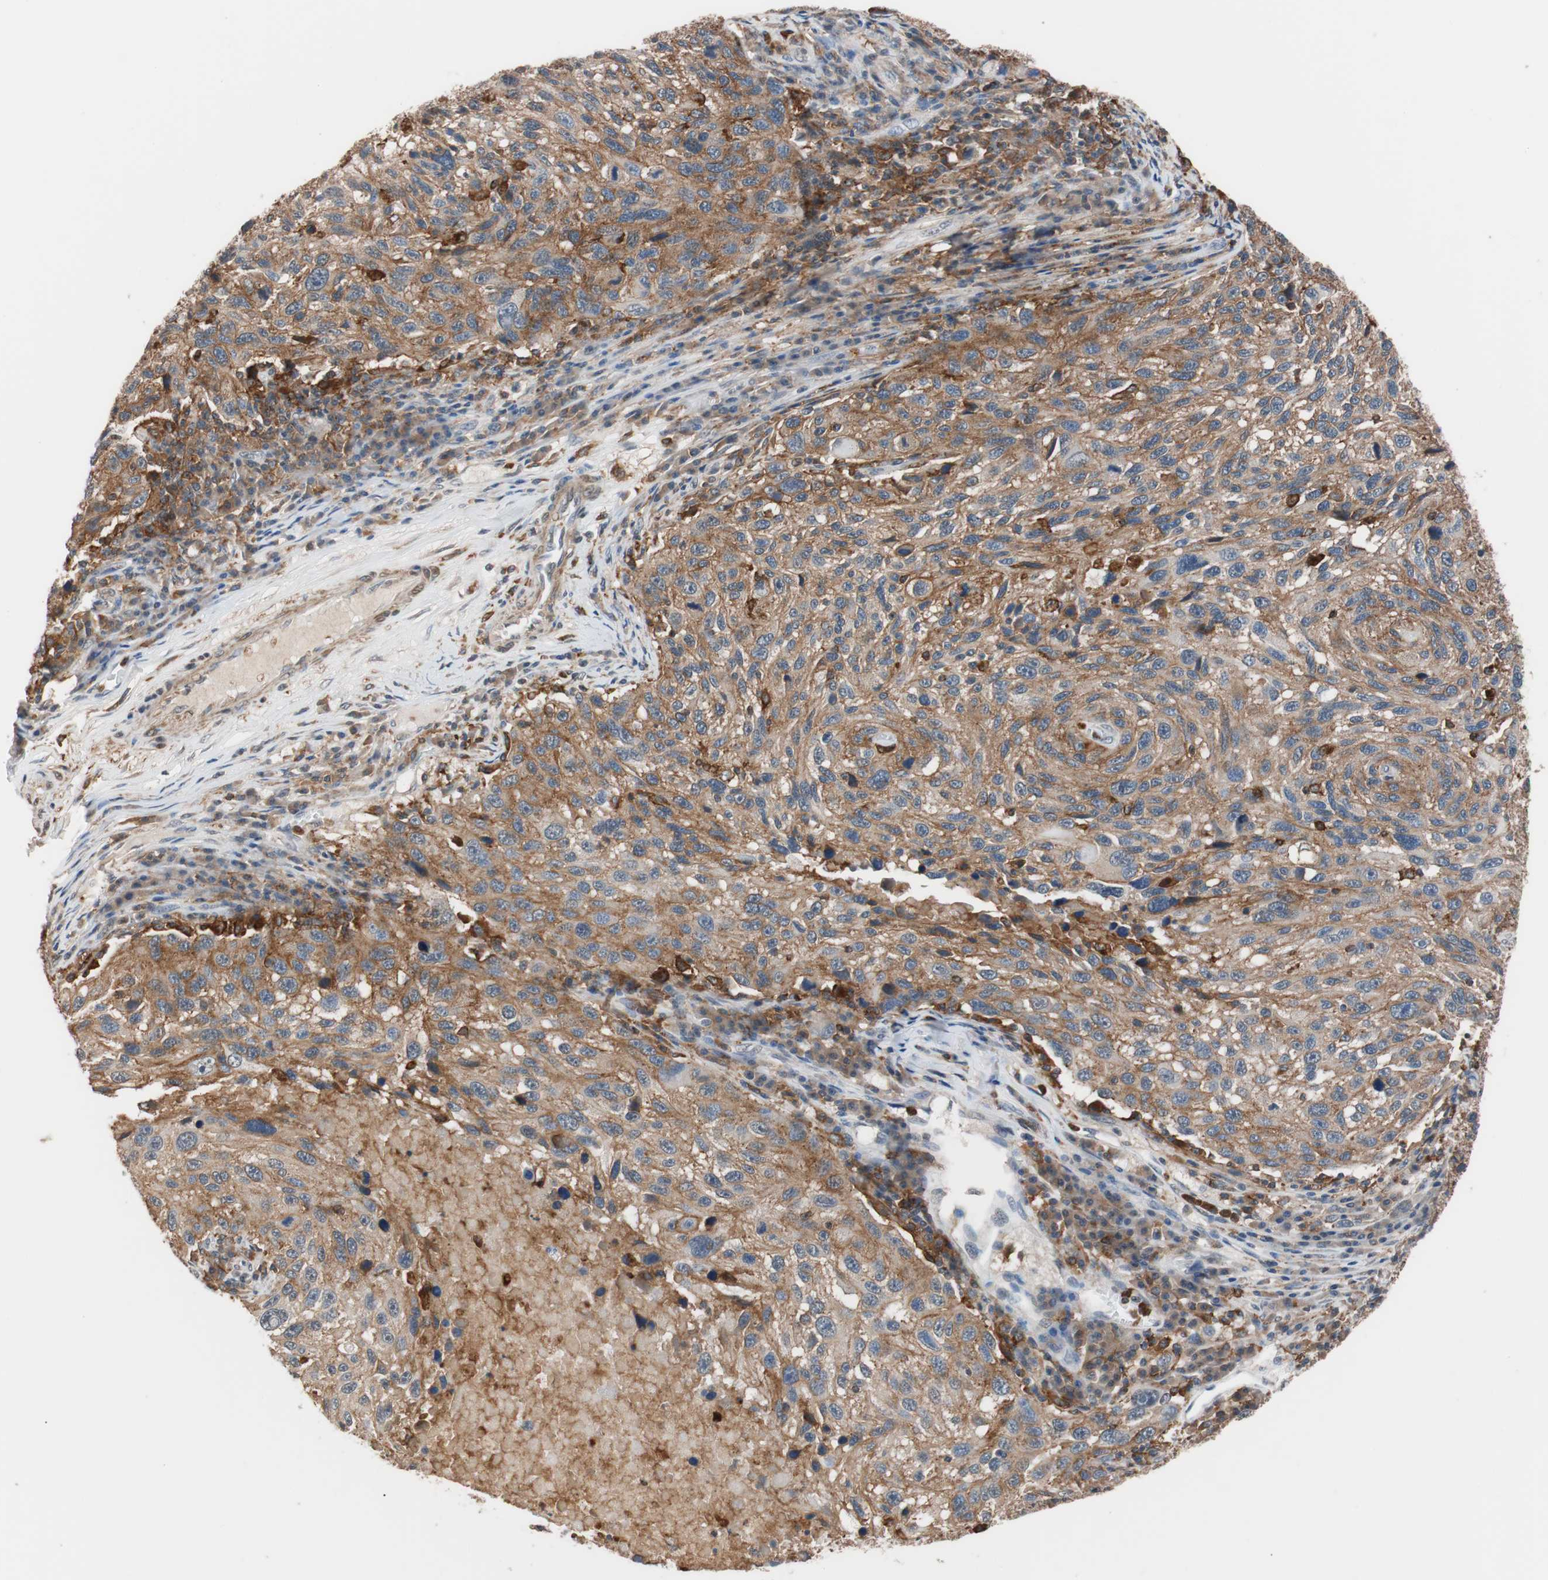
{"staining": {"intensity": "moderate", "quantity": ">75%", "location": "cytoplasmic/membranous"}, "tissue": "melanoma", "cell_type": "Tumor cells", "image_type": "cancer", "snomed": [{"axis": "morphology", "description": "Malignant melanoma, NOS"}, {"axis": "topography", "description": "Skin"}], "caption": "DAB (3,3'-diaminobenzidine) immunohistochemical staining of human malignant melanoma reveals moderate cytoplasmic/membranous protein positivity in approximately >75% of tumor cells.", "gene": "LITAF", "patient": {"sex": "male", "age": 53}}